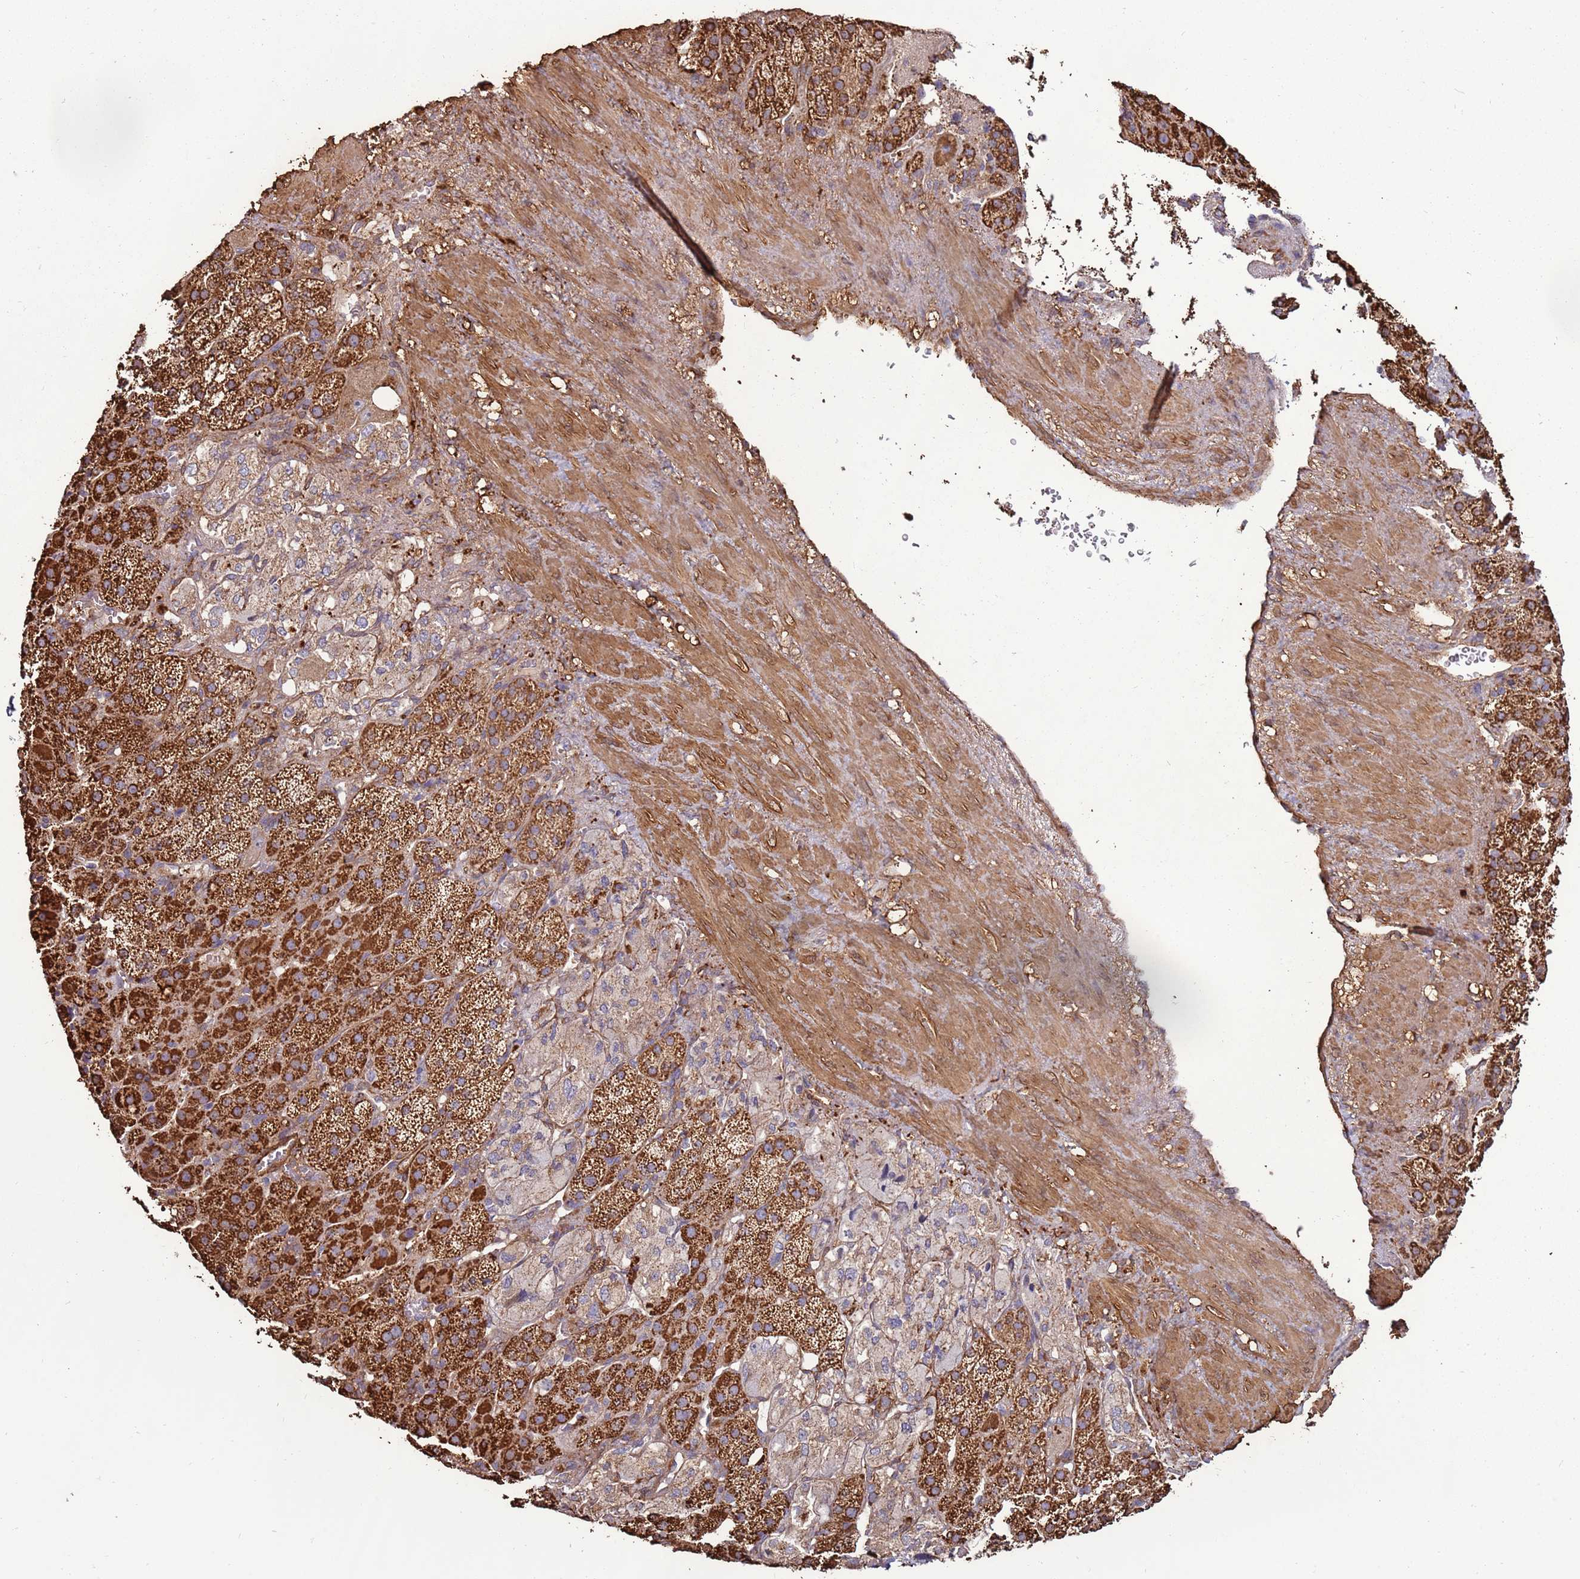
{"staining": {"intensity": "strong", "quantity": ">75%", "location": "cytoplasmic/membranous"}, "tissue": "adrenal gland", "cell_type": "Glandular cells", "image_type": "normal", "snomed": [{"axis": "morphology", "description": "Normal tissue, NOS"}, {"axis": "topography", "description": "Adrenal gland"}], "caption": "This is a histology image of immunohistochemistry staining of normal adrenal gland, which shows strong staining in the cytoplasmic/membranous of glandular cells.", "gene": "DDX59", "patient": {"sex": "female", "age": 57}}